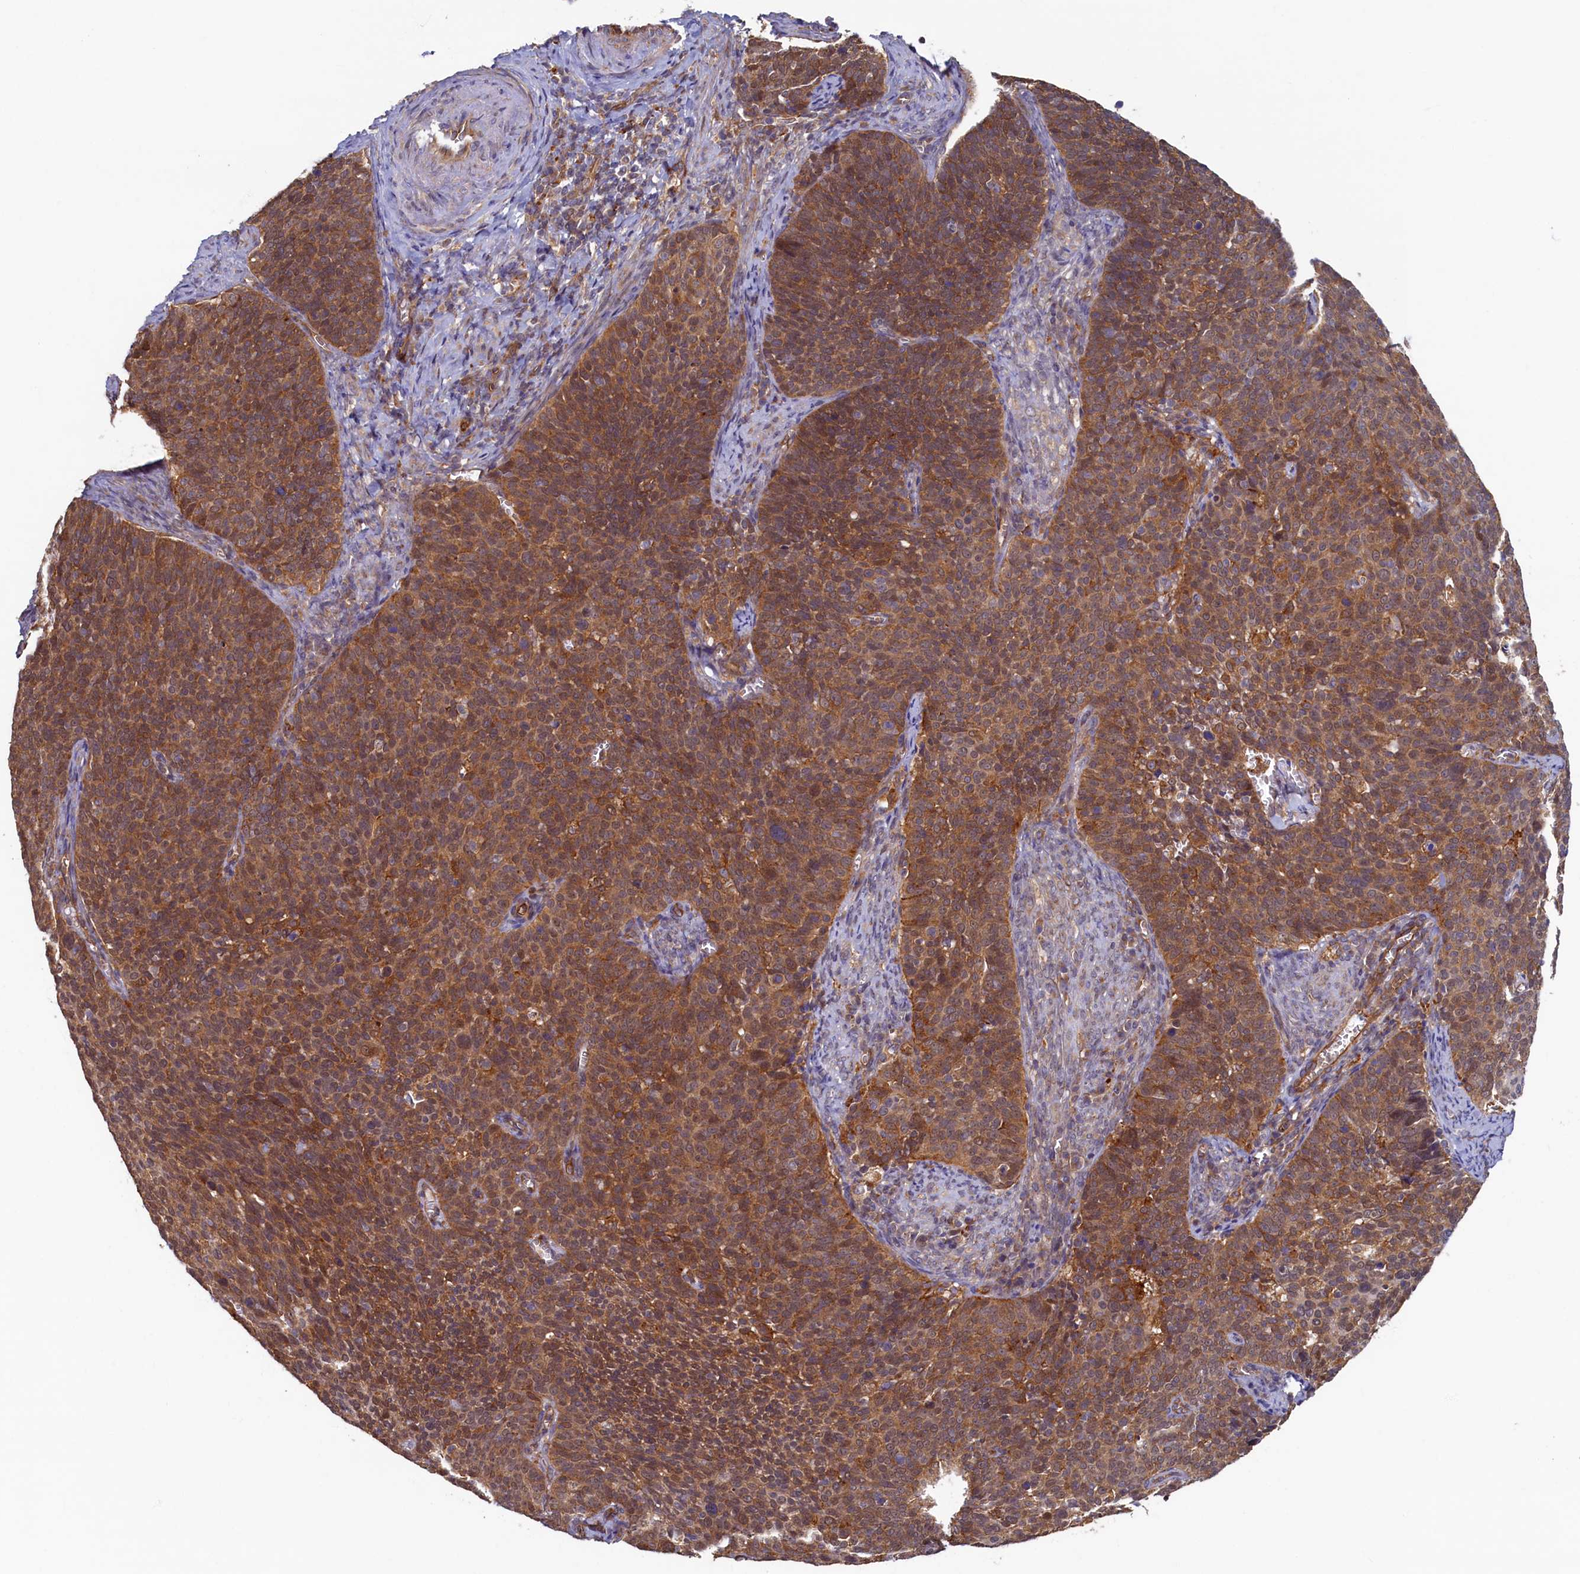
{"staining": {"intensity": "moderate", "quantity": ">75%", "location": "cytoplasmic/membranous"}, "tissue": "cervical cancer", "cell_type": "Tumor cells", "image_type": "cancer", "snomed": [{"axis": "morphology", "description": "Normal tissue, NOS"}, {"axis": "morphology", "description": "Squamous cell carcinoma, NOS"}, {"axis": "topography", "description": "Cervix"}], "caption": "Moderate cytoplasmic/membranous staining is appreciated in about >75% of tumor cells in cervical cancer.", "gene": "STX12", "patient": {"sex": "female", "age": 39}}